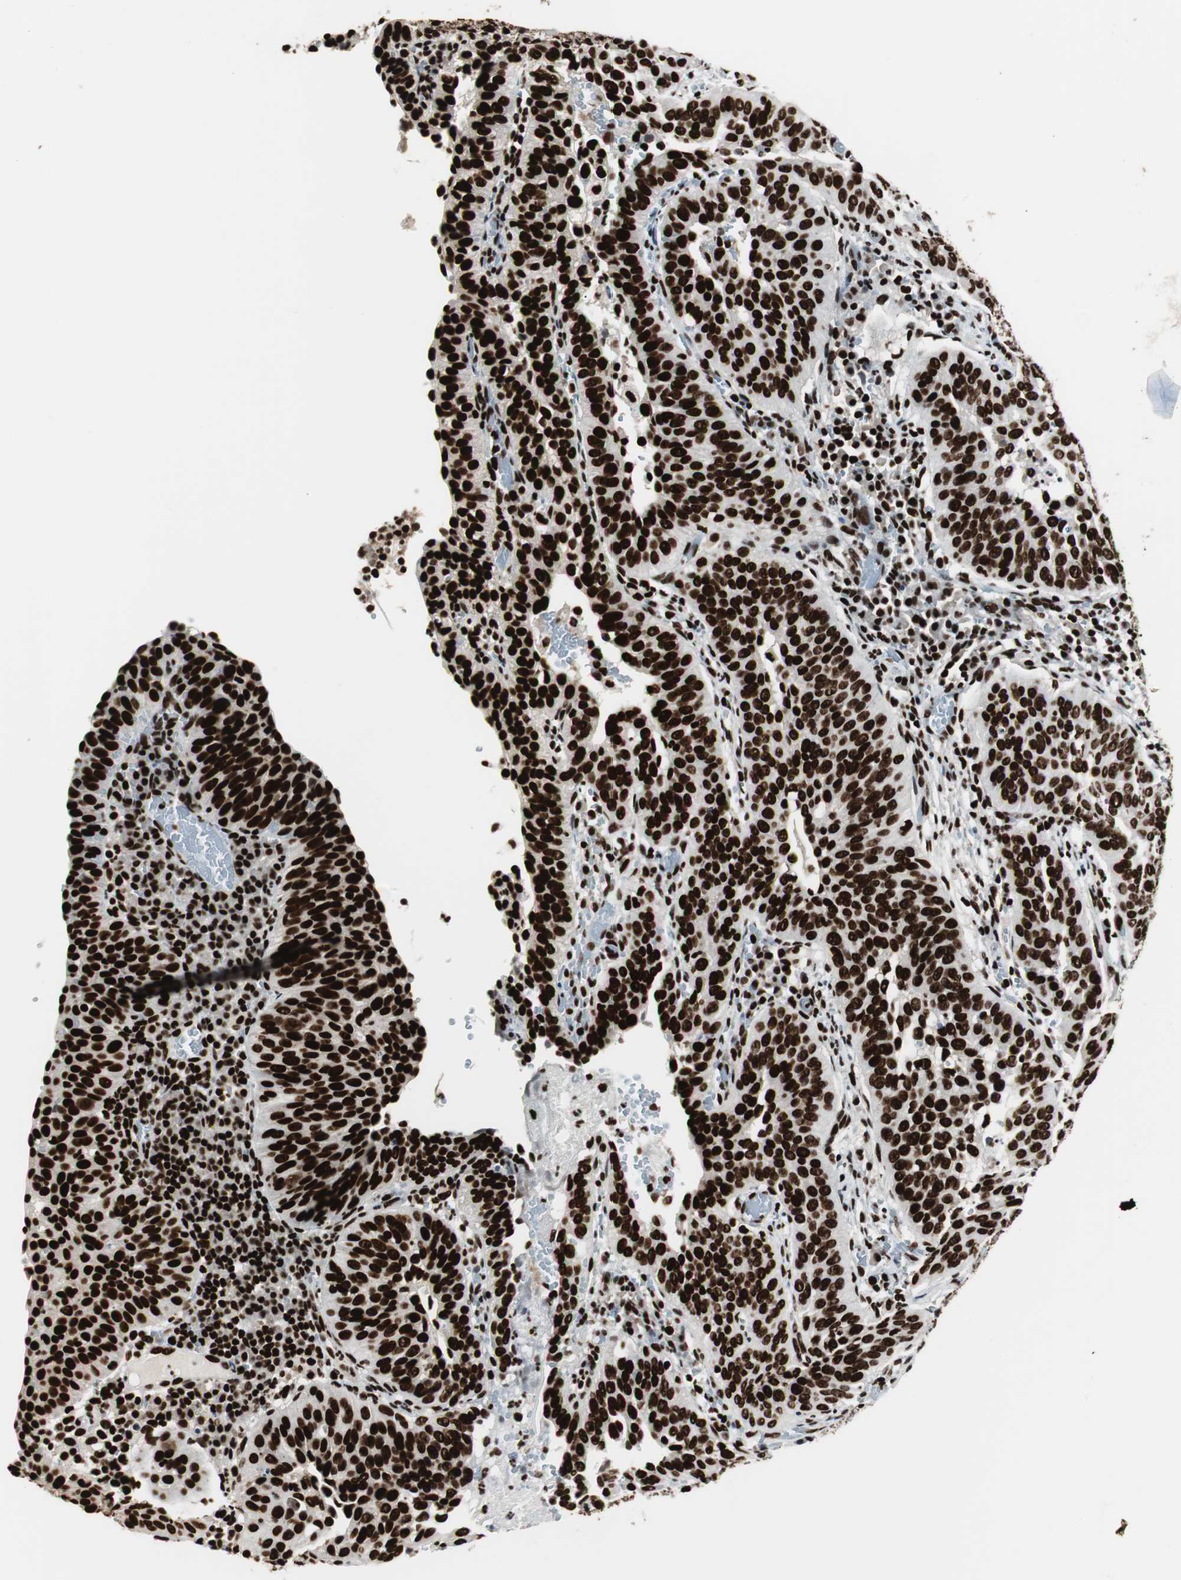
{"staining": {"intensity": "strong", "quantity": ">75%", "location": "nuclear"}, "tissue": "cervical cancer", "cell_type": "Tumor cells", "image_type": "cancer", "snomed": [{"axis": "morphology", "description": "Squamous cell carcinoma, NOS"}, {"axis": "topography", "description": "Cervix"}], "caption": "Brown immunohistochemical staining in cervical cancer (squamous cell carcinoma) exhibits strong nuclear staining in approximately >75% of tumor cells.", "gene": "MTA2", "patient": {"sex": "female", "age": 39}}